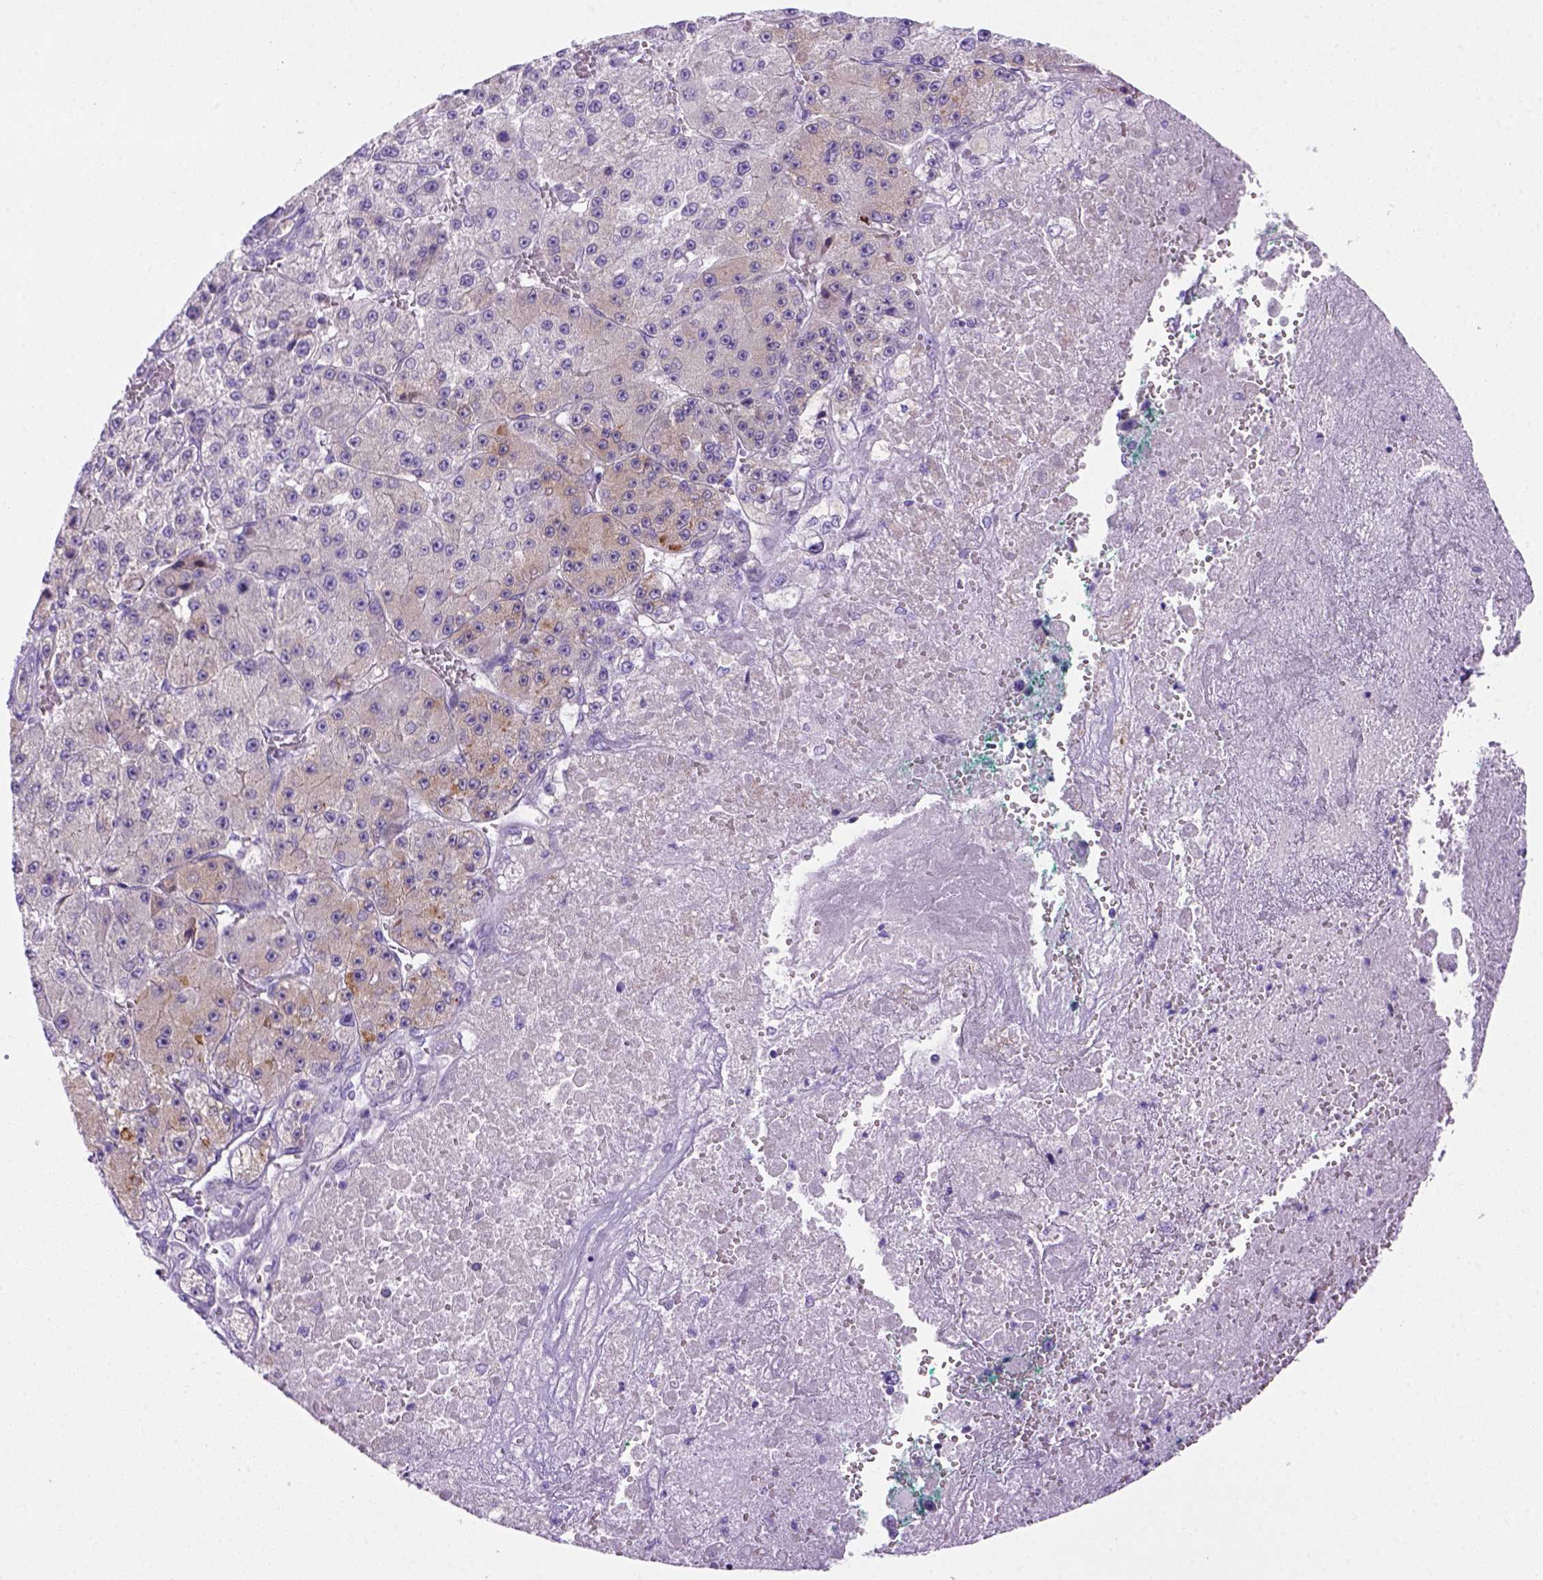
{"staining": {"intensity": "negative", "quantity": "none", "location": "none"}, "tissue": "liver cancer", "cell_type": "Tumor cells", "image_type": "cancer", "snomed": [{"axis": "morphology", "description": "Carcinoma, Hepatocellular, NOS"}, {"axis": "topography", "description": "Liver"}], "caption": "Liver cancer (hepatocellular carcinoma) was stained to show a protein in brown. There is no significant positivity in tumor cells.", "gene": "DNAH11", "patient": {"sex": "female", "age": 73}}